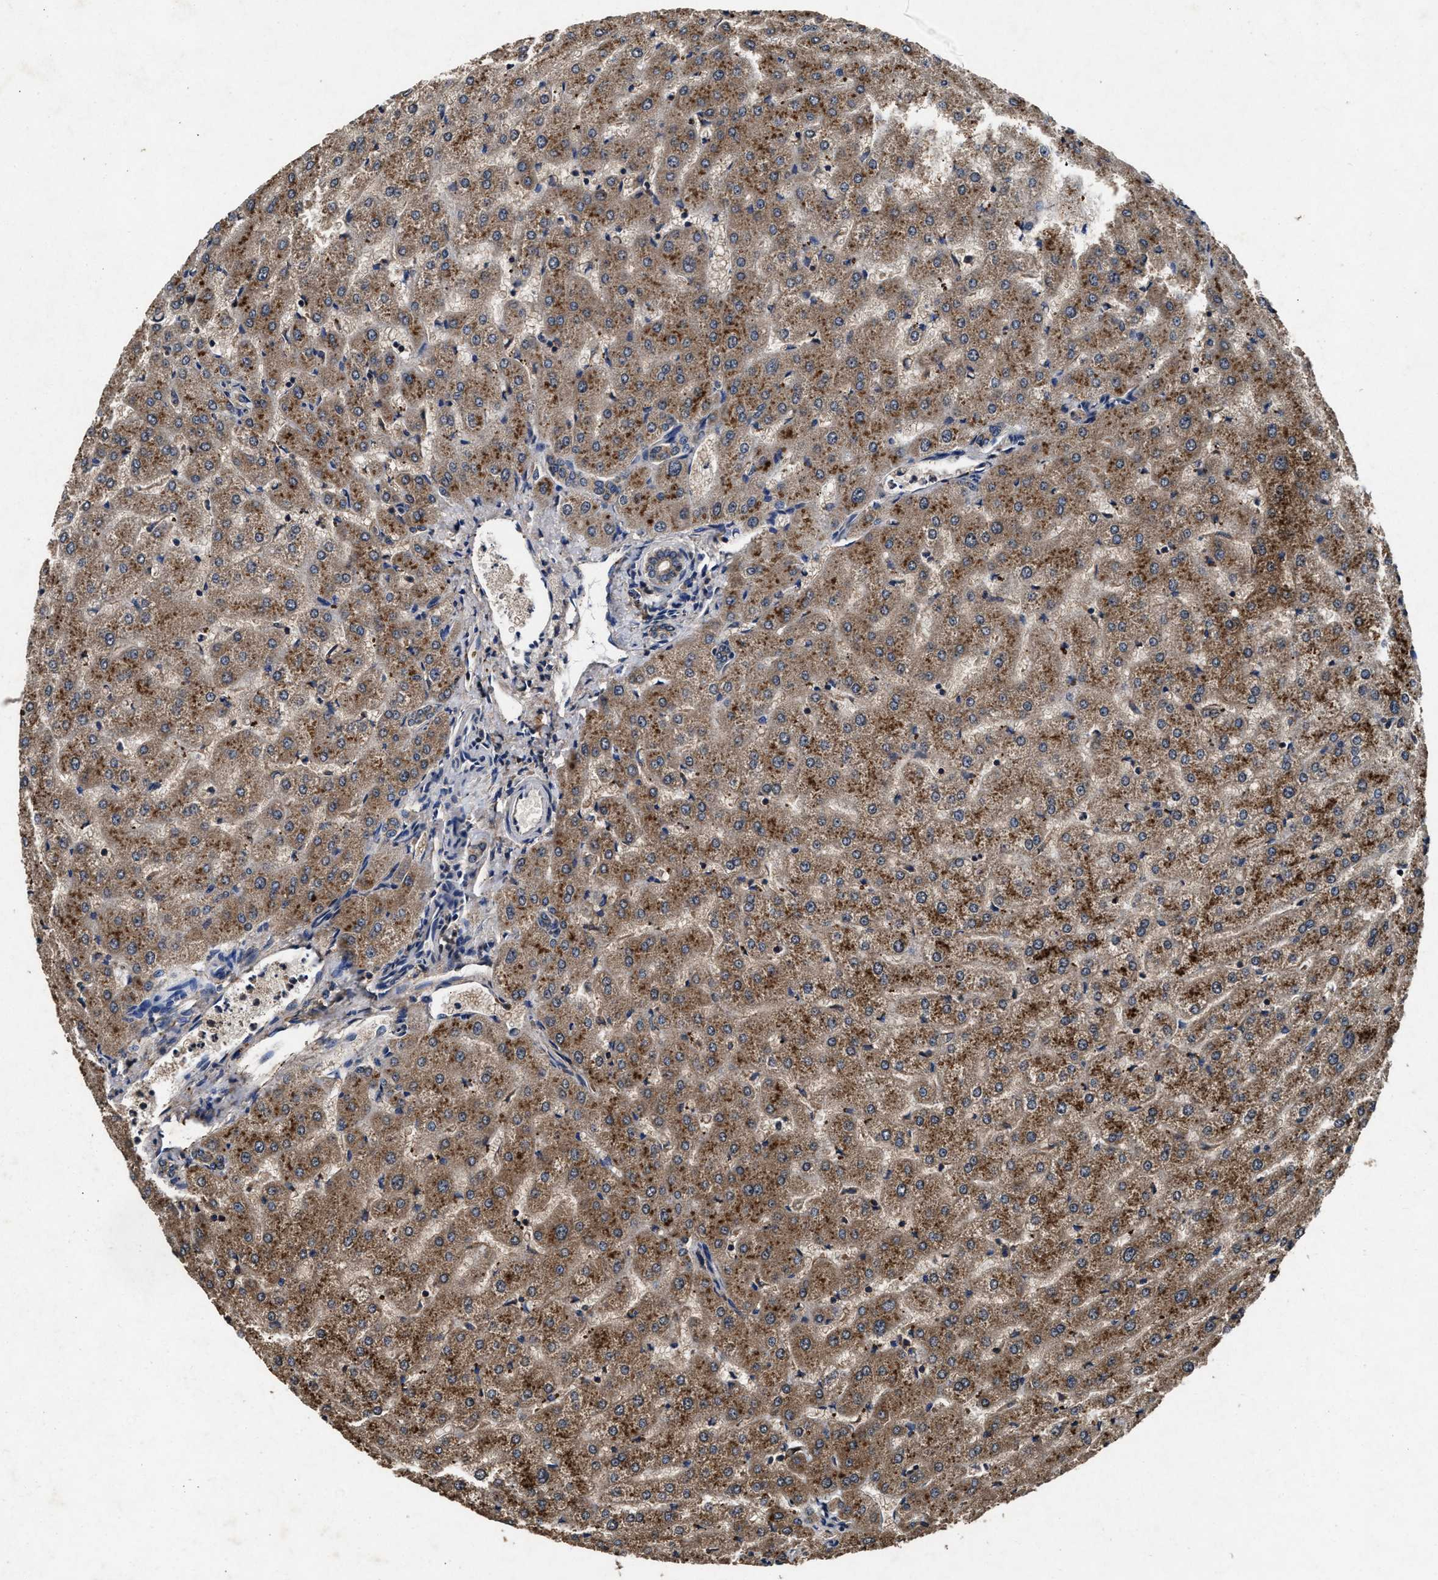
{"staining": {"intensity": "weak", "quantity": ">75%", "location": "cytoplasmic/membranous"}, "tissue": "liver", "cell_type": "Cholangiocytes", "image_type": "normal", "snomed": [{"axis": "morphology", "description": "Normal tissue, NOS"}, {"axis": "morphology", "description": "Fibrosis, NOS"}, {"axis": "topography", "description": "Liver"}], "caption": "This histopathology image reveals immunohistochemistry (IHC) staining of unremarkable human liver, with low weak cytoplasmic/membranous positivity in about >75% of cholangiocytes.", "gene": "PDAP1", "patient": {"sex": "female", "age": 29}}